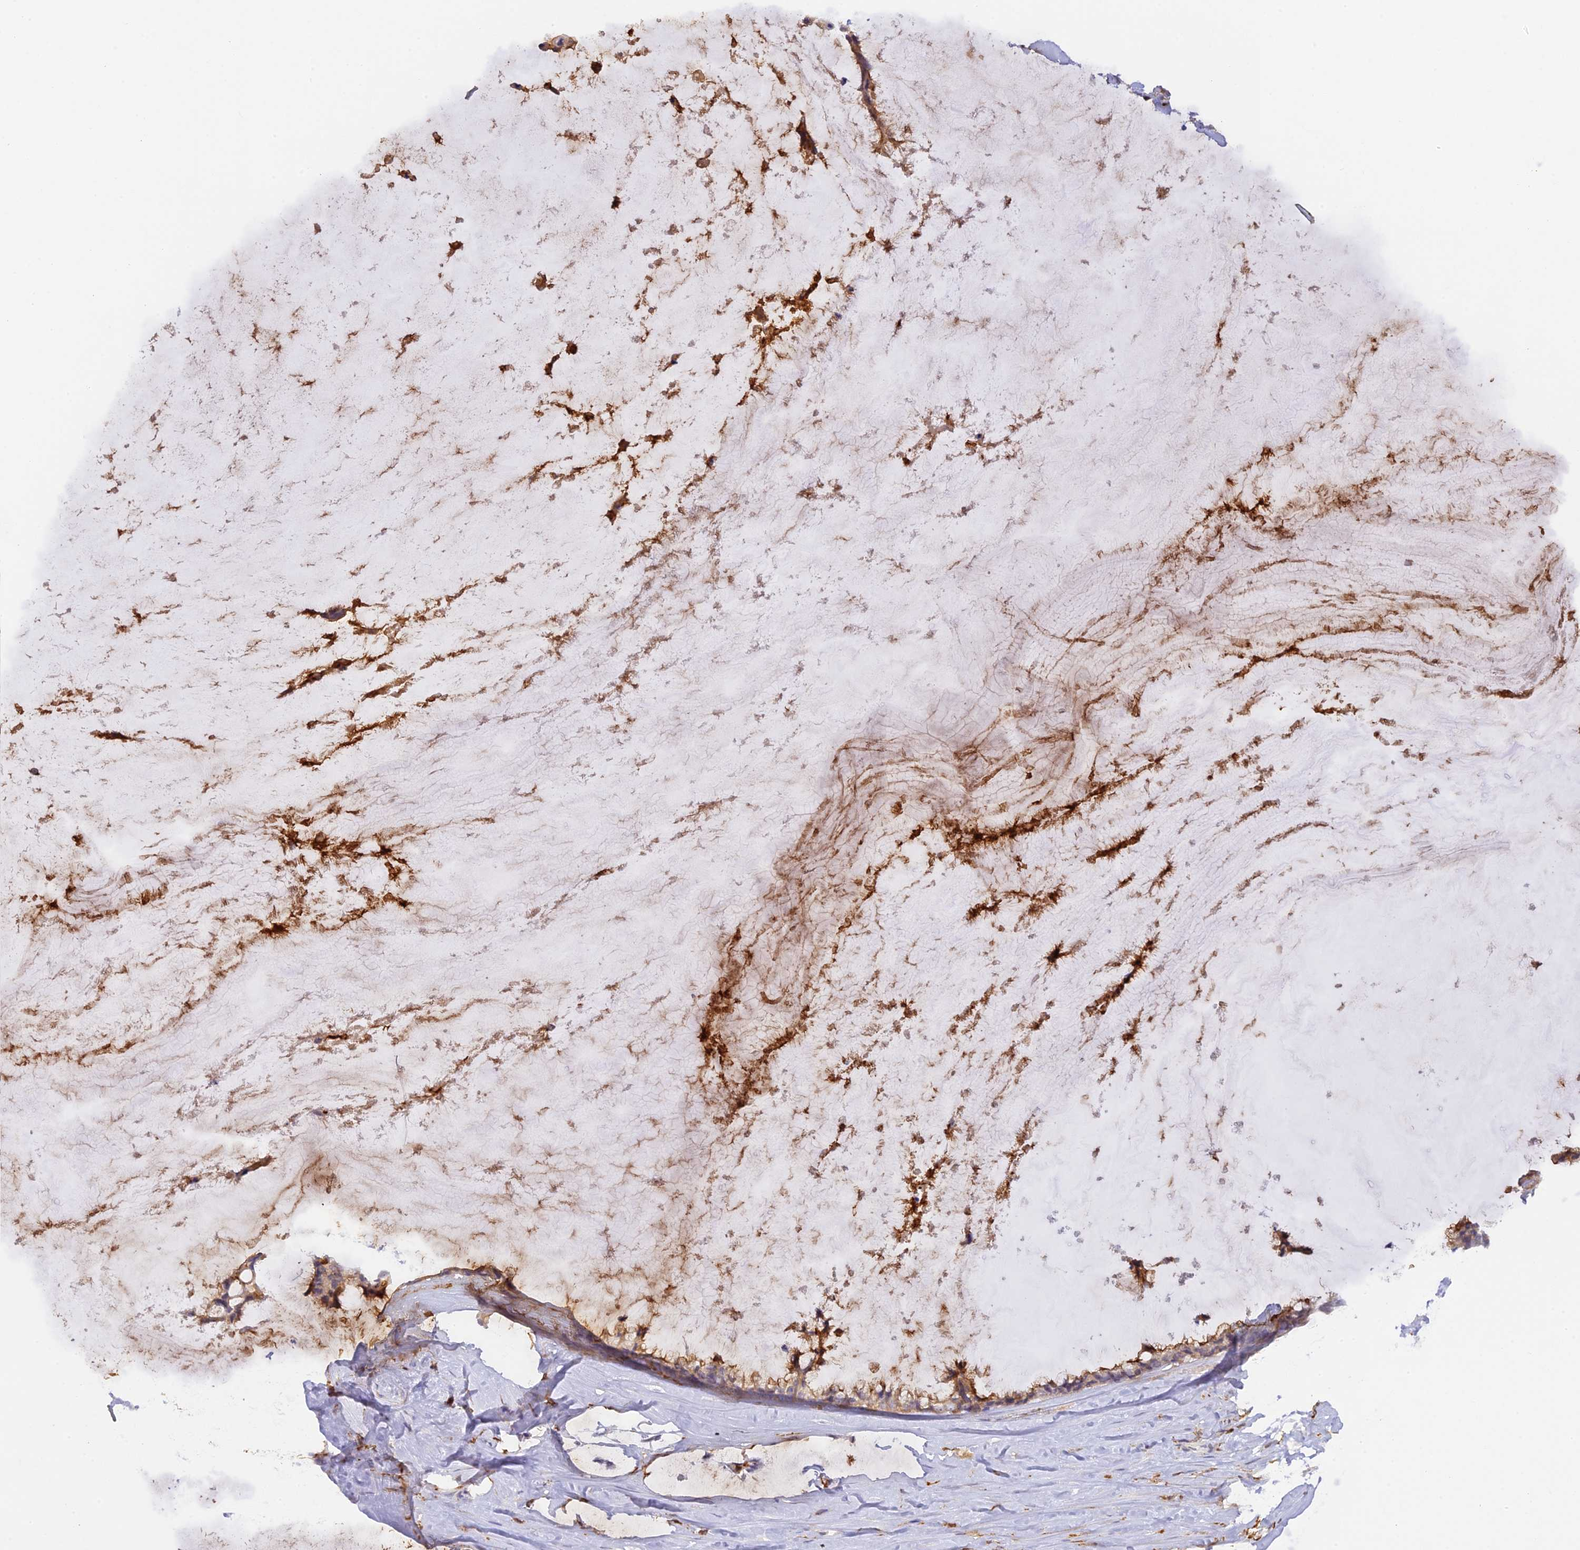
{"staining": {"intensity": "moderate", "quantity": "25%-75%", "location": "cytoplasmic/membranous"}, "tissue": "ovarian cancer", "cell_type": "Tumor cells", "image_type": "cancer", "snomed": [{"axis": "morphology", "description": "Cystadenocarcinoma, mucinous, NOS"}, {"axis": "topography", "description": "Ovary"}], "caption": "Protein staining shows moderate cytoplasmic/membranous positivity in approximately 25%-75% of tumor cells in mucinous cystadenocarcinoma (ovarian).", "gene": "FYB1", "patient": {"sex": "female", "age": 39}}